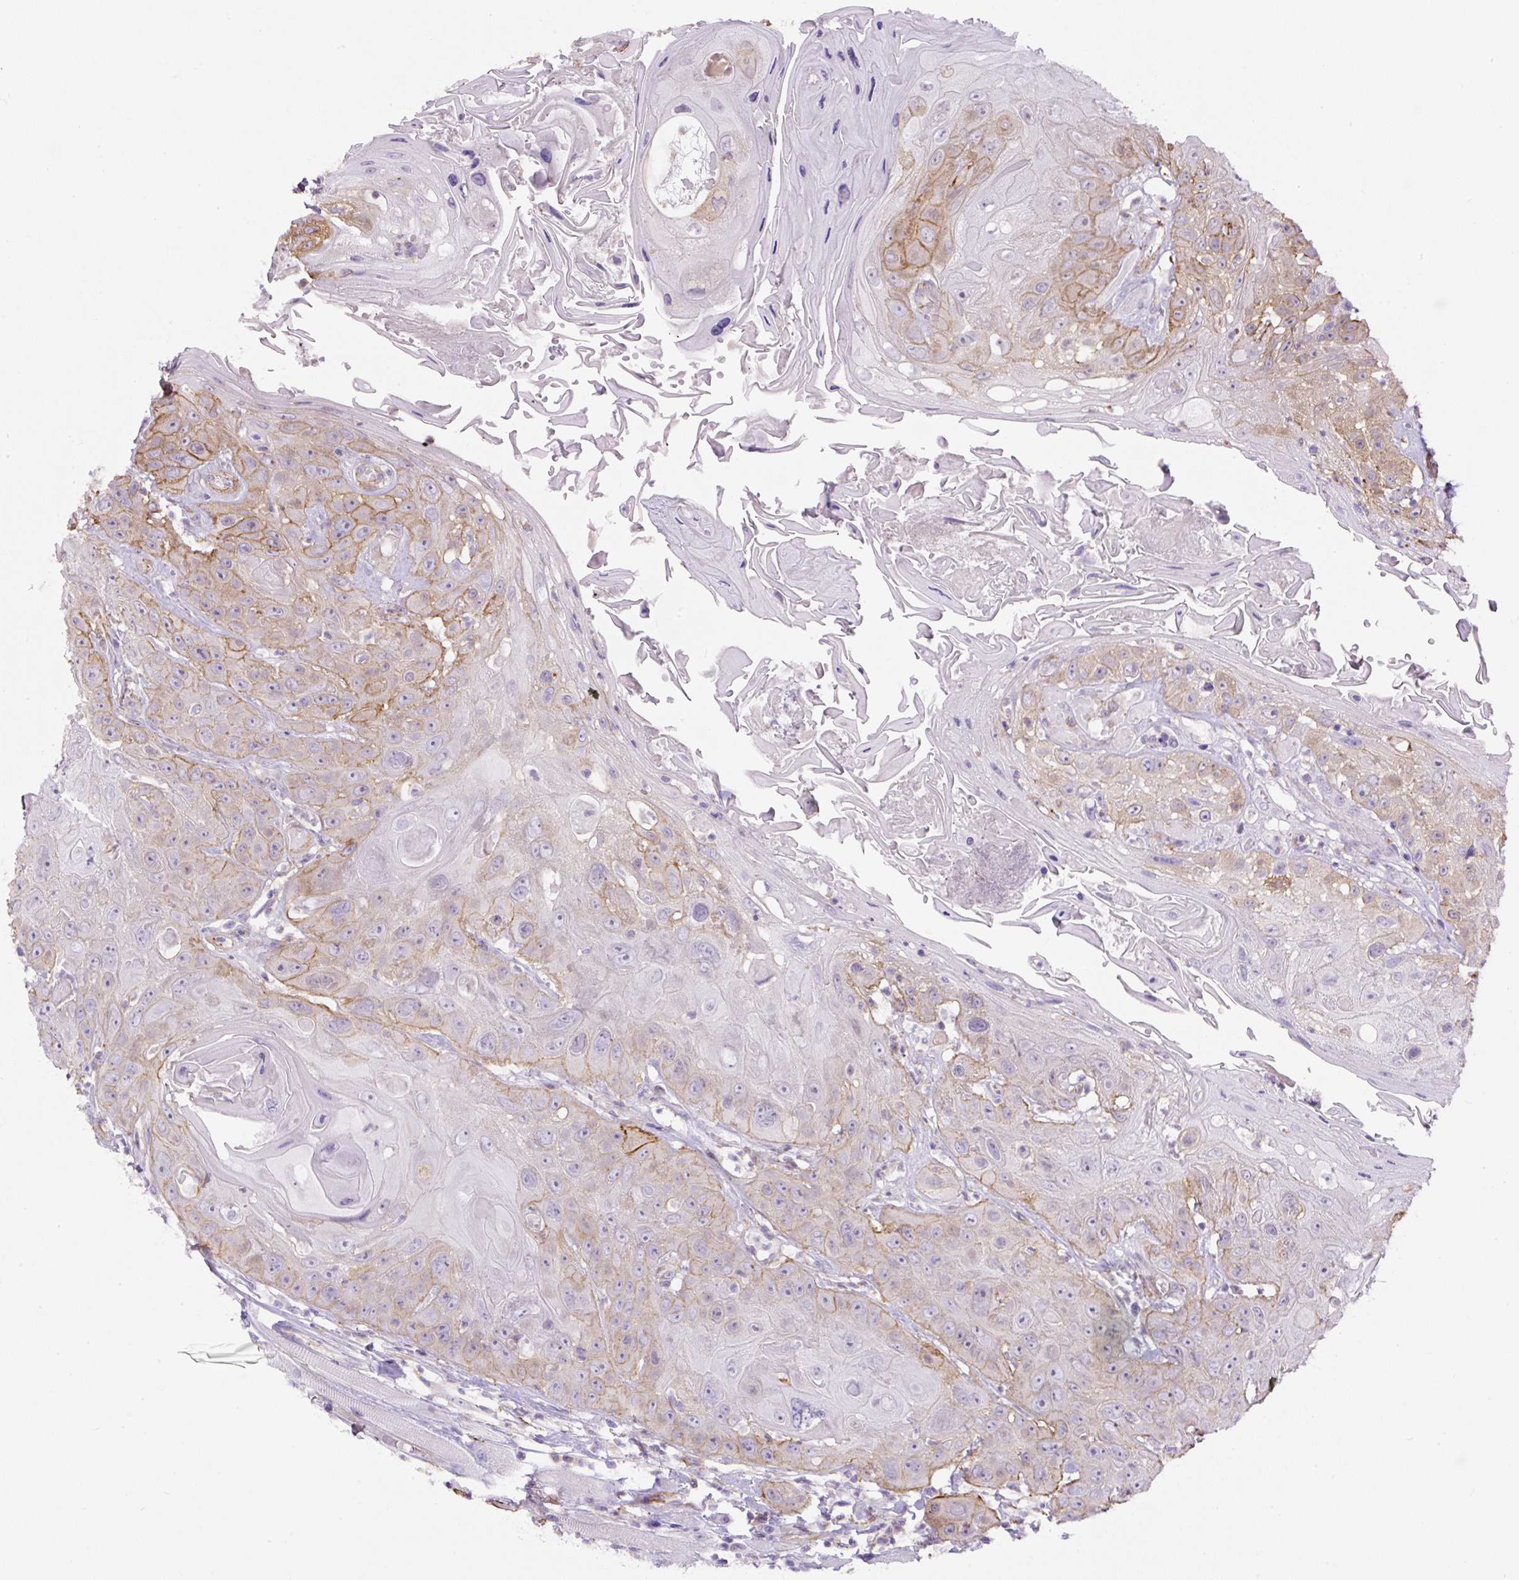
{"staining": {"intensity": "moderate", "quantity": "25%-75%", "location": "cytoplasmic/membranous"}, "tissue": "head and neck cancer", "cell_type": "Tumor cells", "image_type": "cancer", "snomed": [{"axis": "morphology", "description": "Squamous cell carcinoma, NOS"}, {"axis": "topography", "description": "Head-Neck"}], "caption": "Squamous cell carcinoma (head and neck) stained for a protein (brown) reveals moderate cytoplasmic/membranous positive positivity in approximately 25%-75% of tumor cells.", "gene": "B3GALT5", "patient": {"sex": "female", "age": 59}}